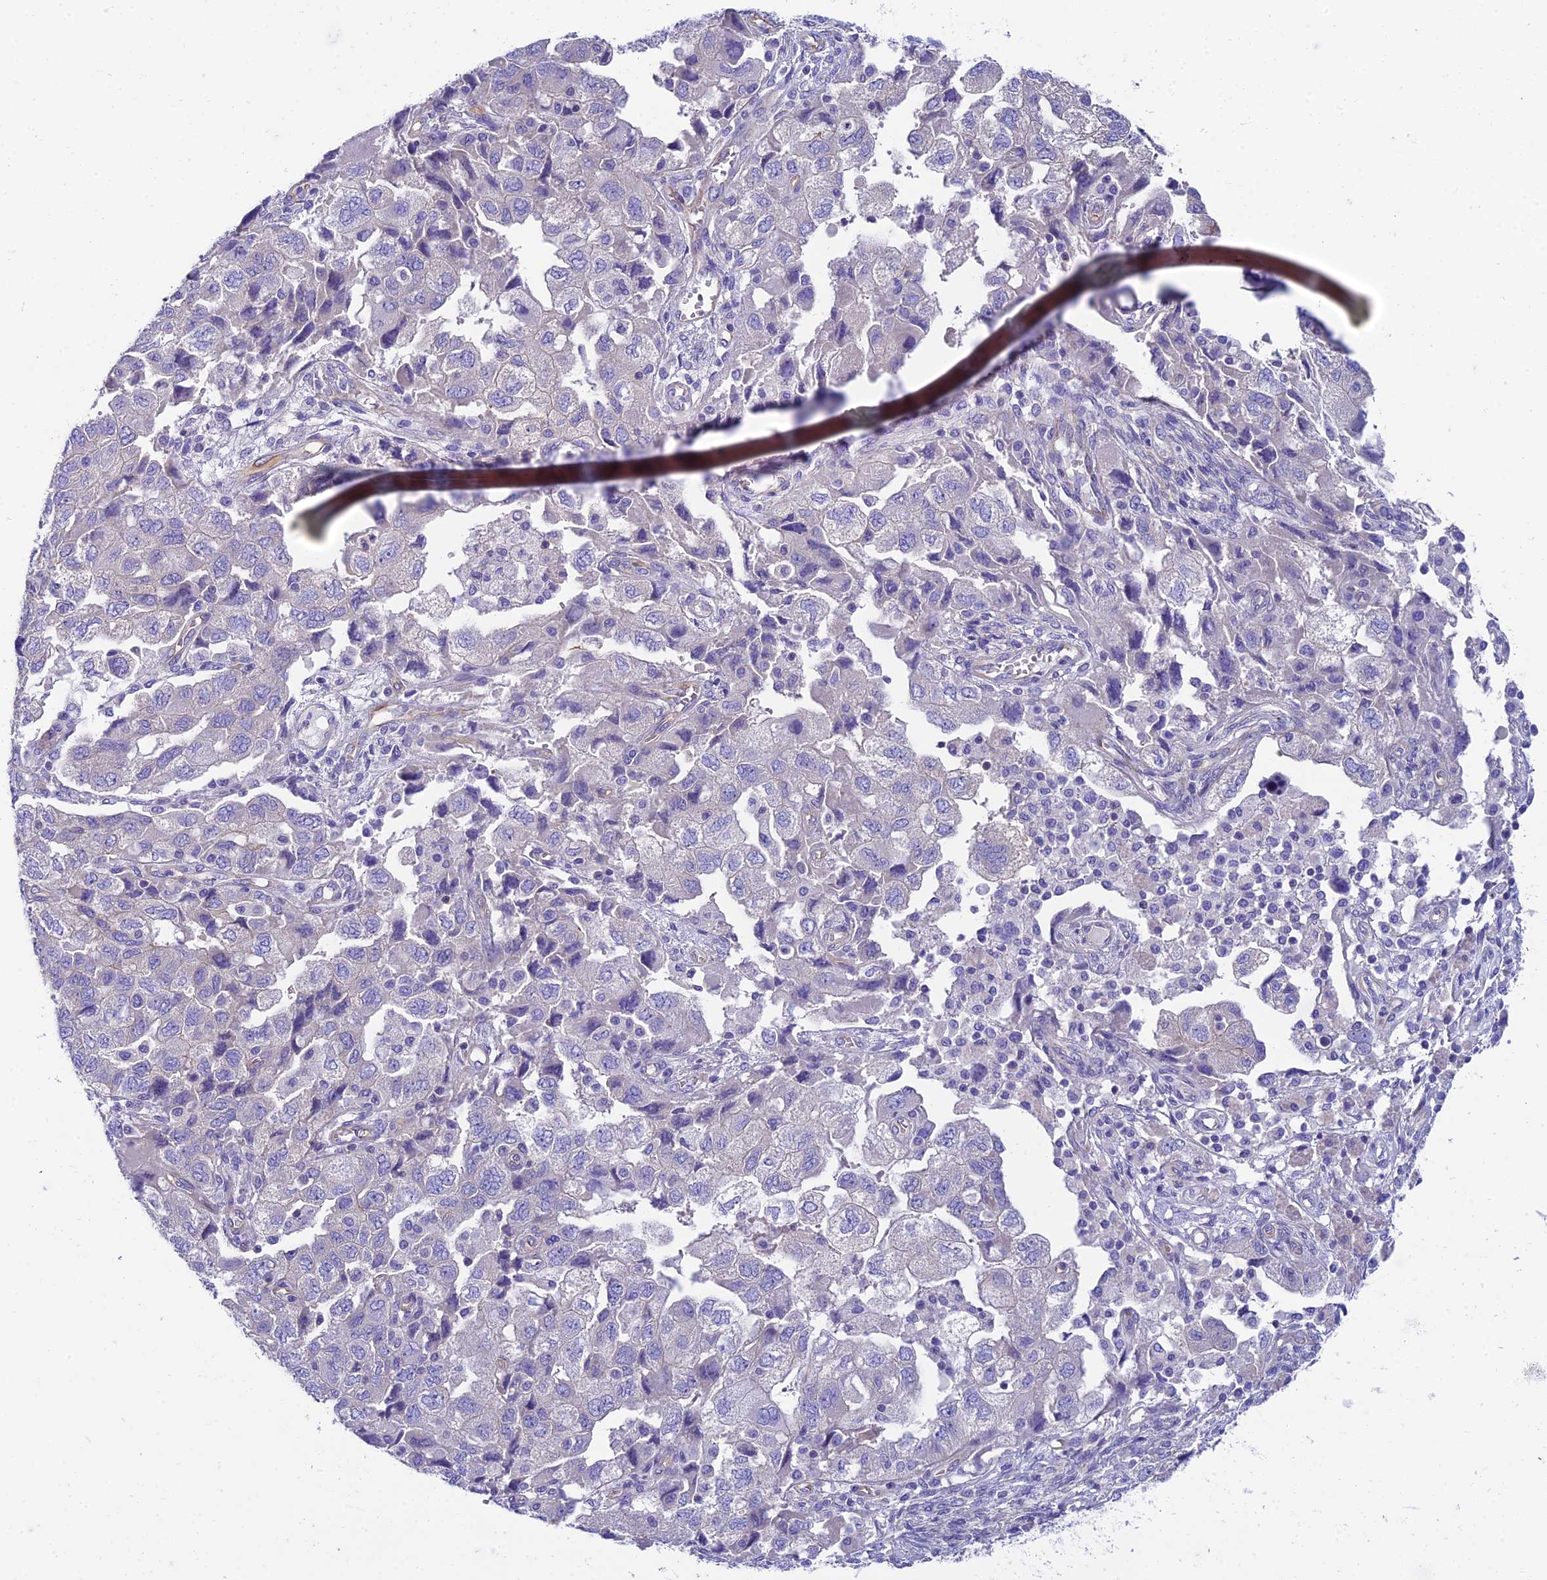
{"staining": {"intensity": "negative", "quantity": "none", "location": "none"}, "tissue": "ovarian cancer", "cell_type": "Tumor cells", "image_type": "cancer", "snomed": [{"axis": "morphology", "description": "Carcinoma, NOS"}, {"axis": "morphology", "description": "Cystadenocarcinoma, serous, NOS"}, {"axis": "topography", "description": "Ovary"}], "caption": "An immunohistochemistry micrograph of ovarian cancer is shown. There is no staining in tumor cells of ovarian cancer.", "gene": "PPFIA3", "patient": {"sex": "female", "age": 69}}